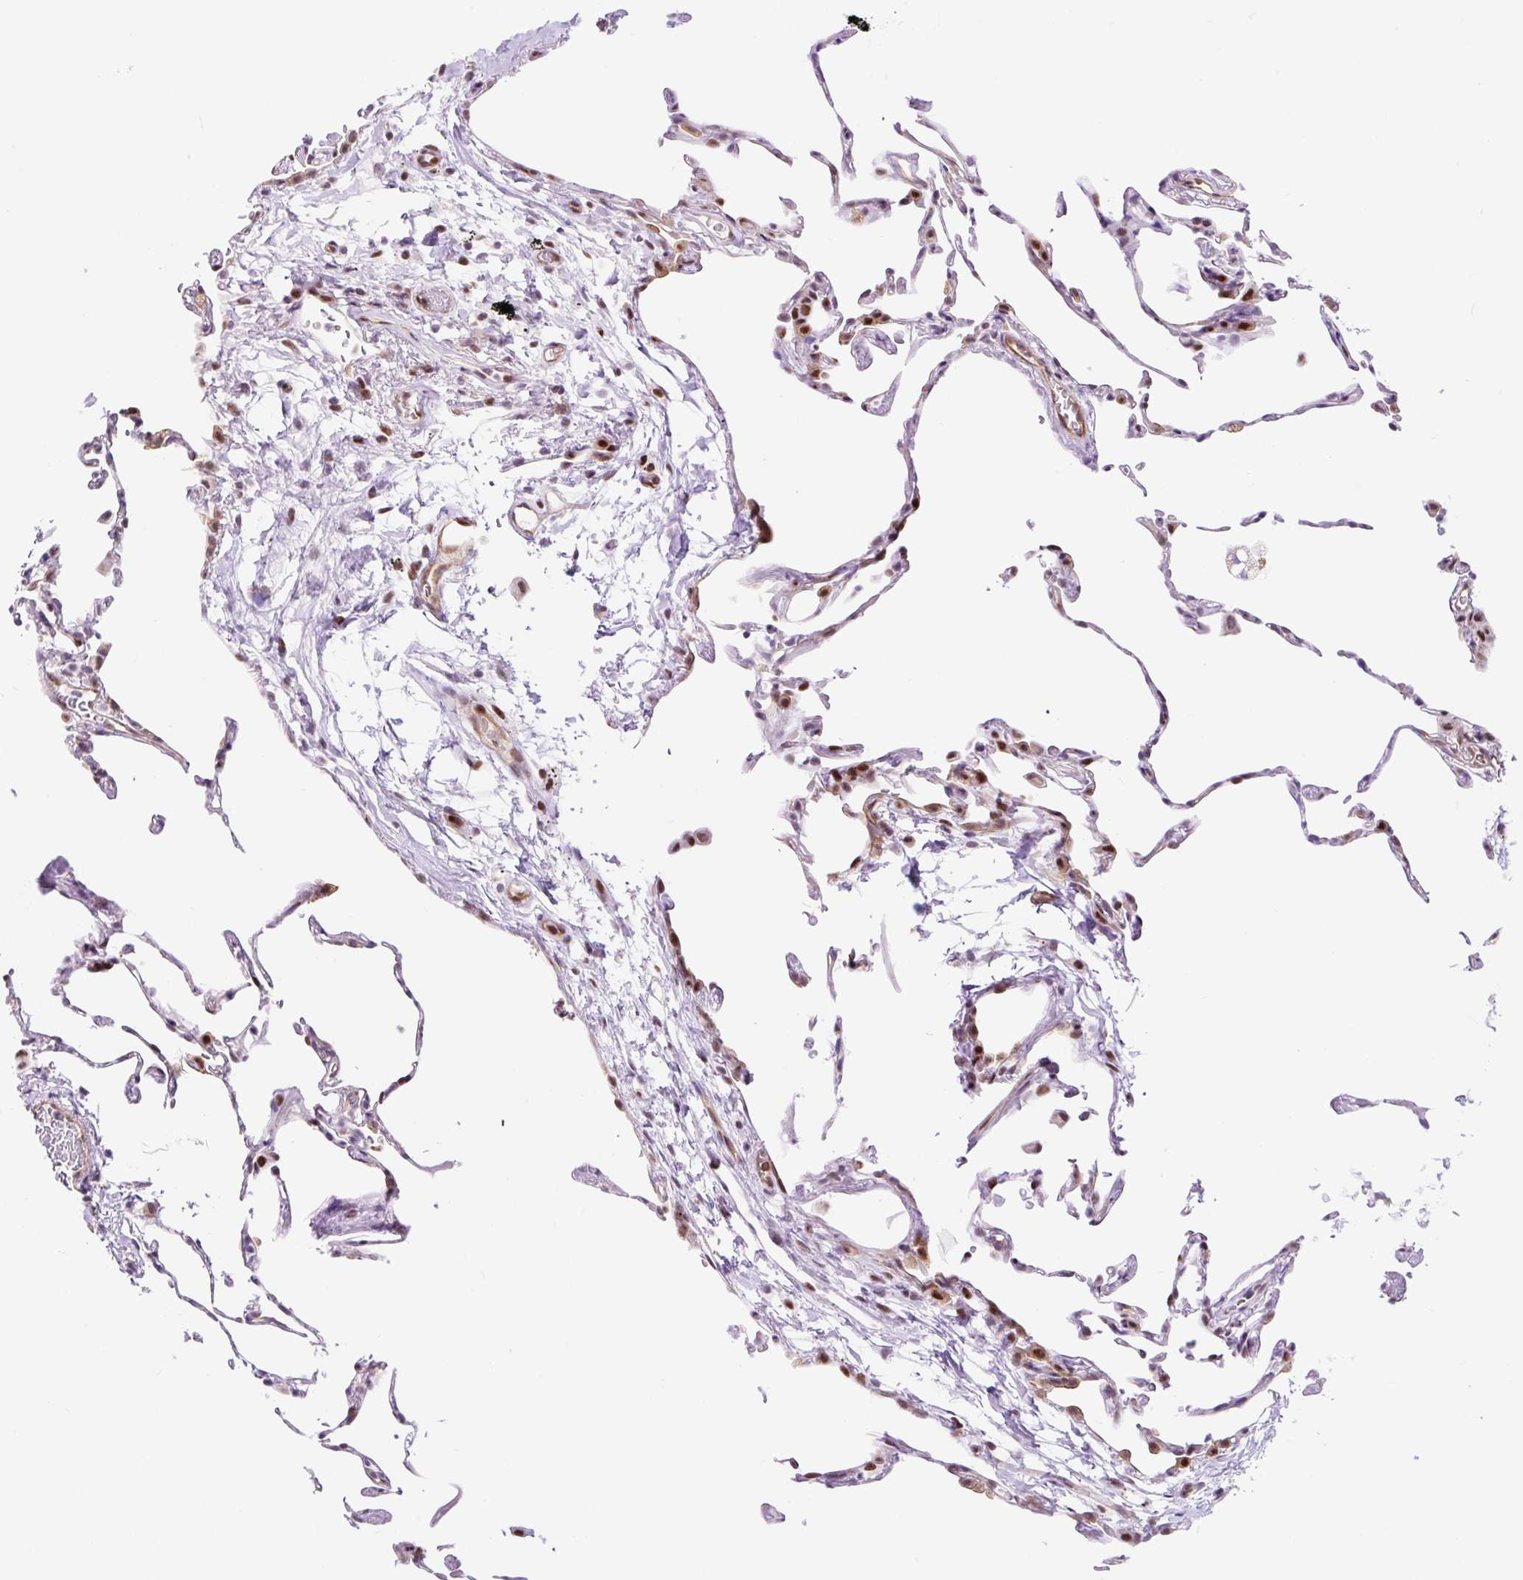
{"staining": {"intensity": "moderate", "quantity": "25%-75%", "location": "nuclear"}, "tissue": "lung", "cell_type": "Alveolar cells", "image_type": "normal", "snomed": [{"axis": "morphology", "description": "Normal tissue, NOS"}, {"axis": "topography", "description": "Lung"}], "caption": "Lung stained with DAB immunohistochemistry demonstrates medium levels of moderate nuclear positivity in about 25%-75% of alveolar cells.", "gene": "HIP1R", "patient": {"sex": "female", "age": 57}}